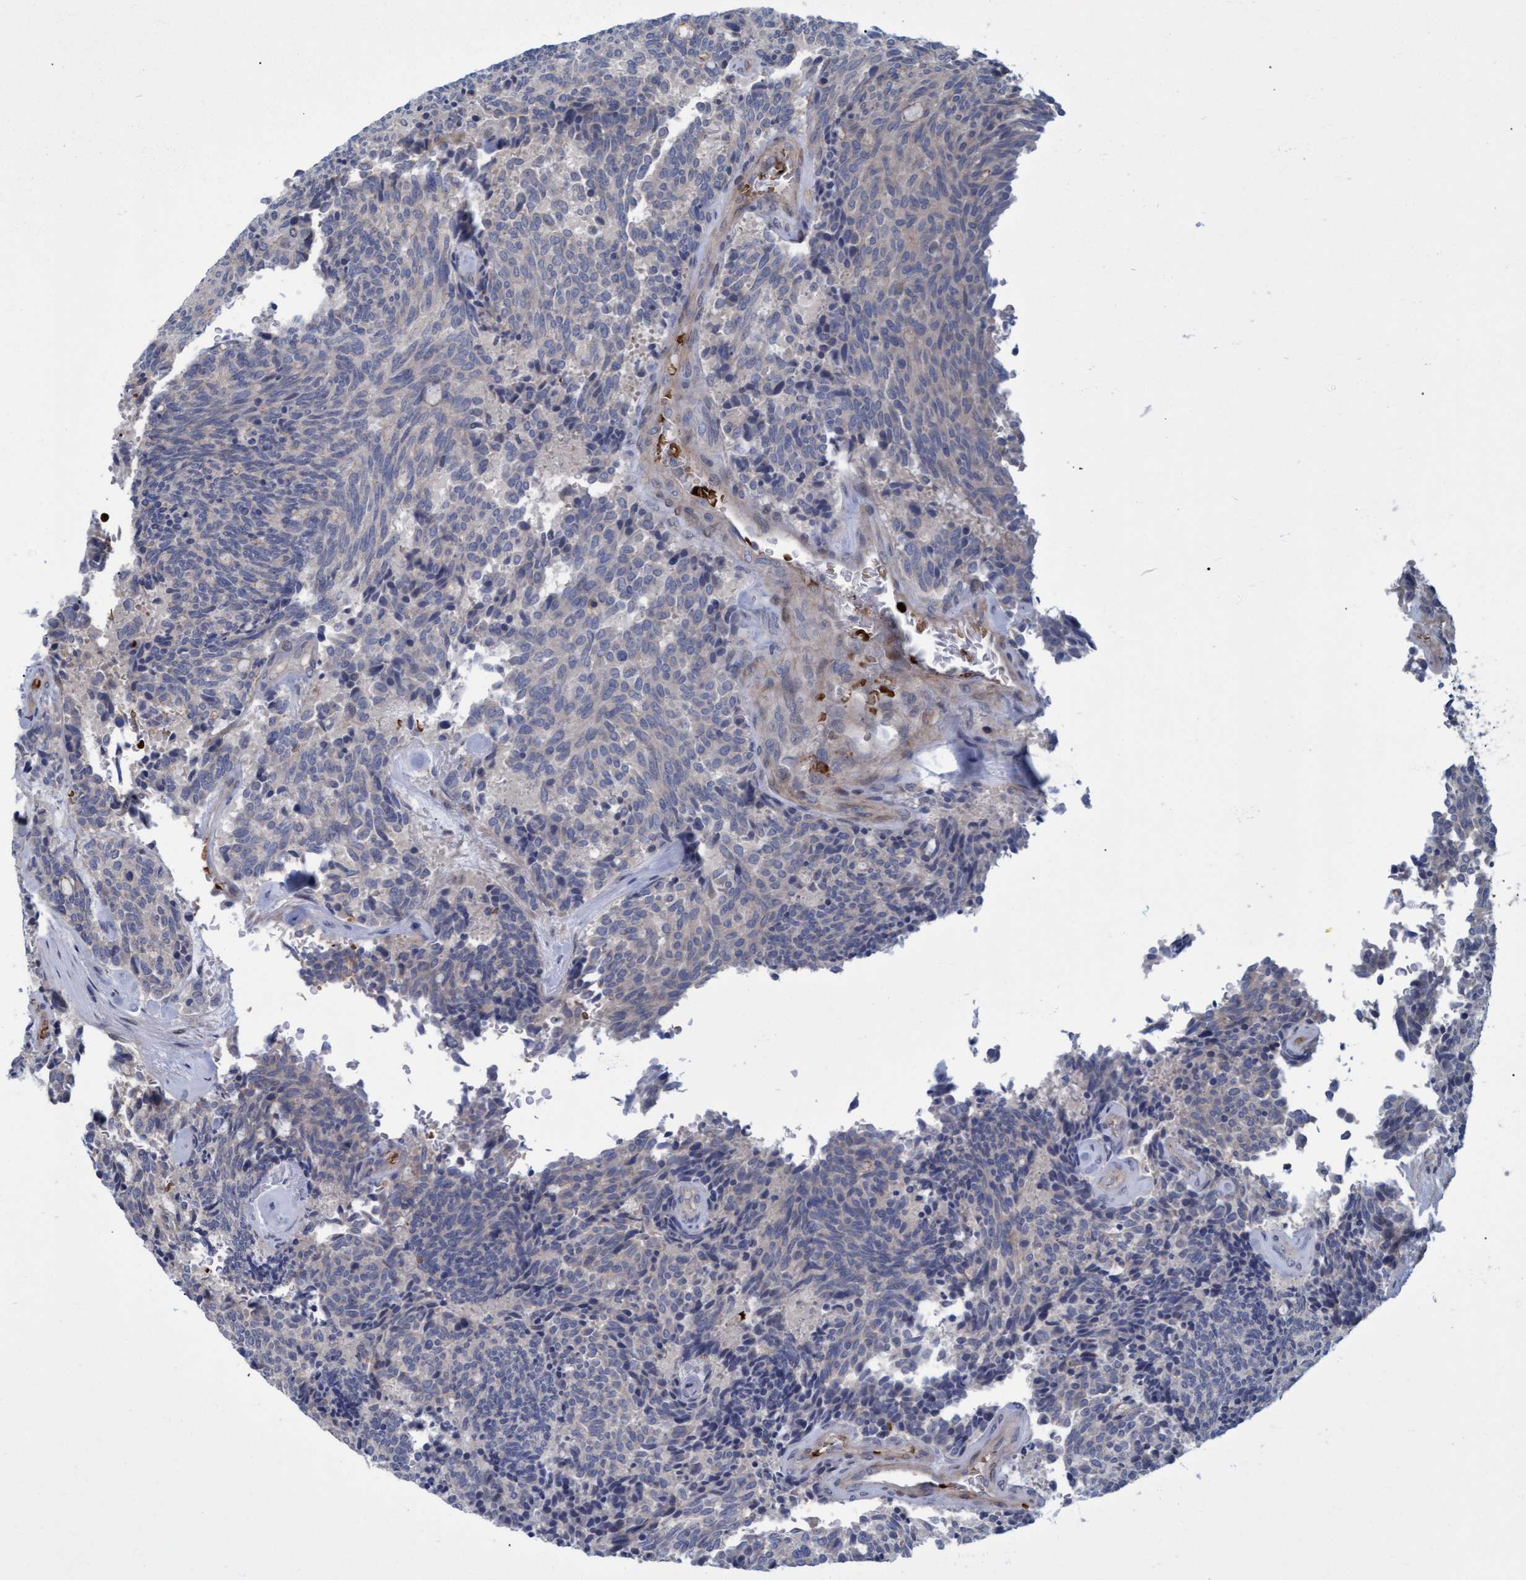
{"staining": {"intensity": "negative", "quantity": "none", "location": "none"}, "tissue": "carcinoid", "cell_type": "Tumor cells", "image_type": "cancer", "snomed": [{"axis": "morphology", "description": "Carcinoid, malignant, NOS"}, {"axis": "topography", "description": "Pancreas"}], "caption": "Tumor cells are negative for brown protein staining in carcinoid. (DAB (3,3'-diaminobenzidine) immunohistochemistry (IHC) with hematoxylin counter stain).", "gene": "NAA15", "patient": {"sex": "female", "age": 54}}